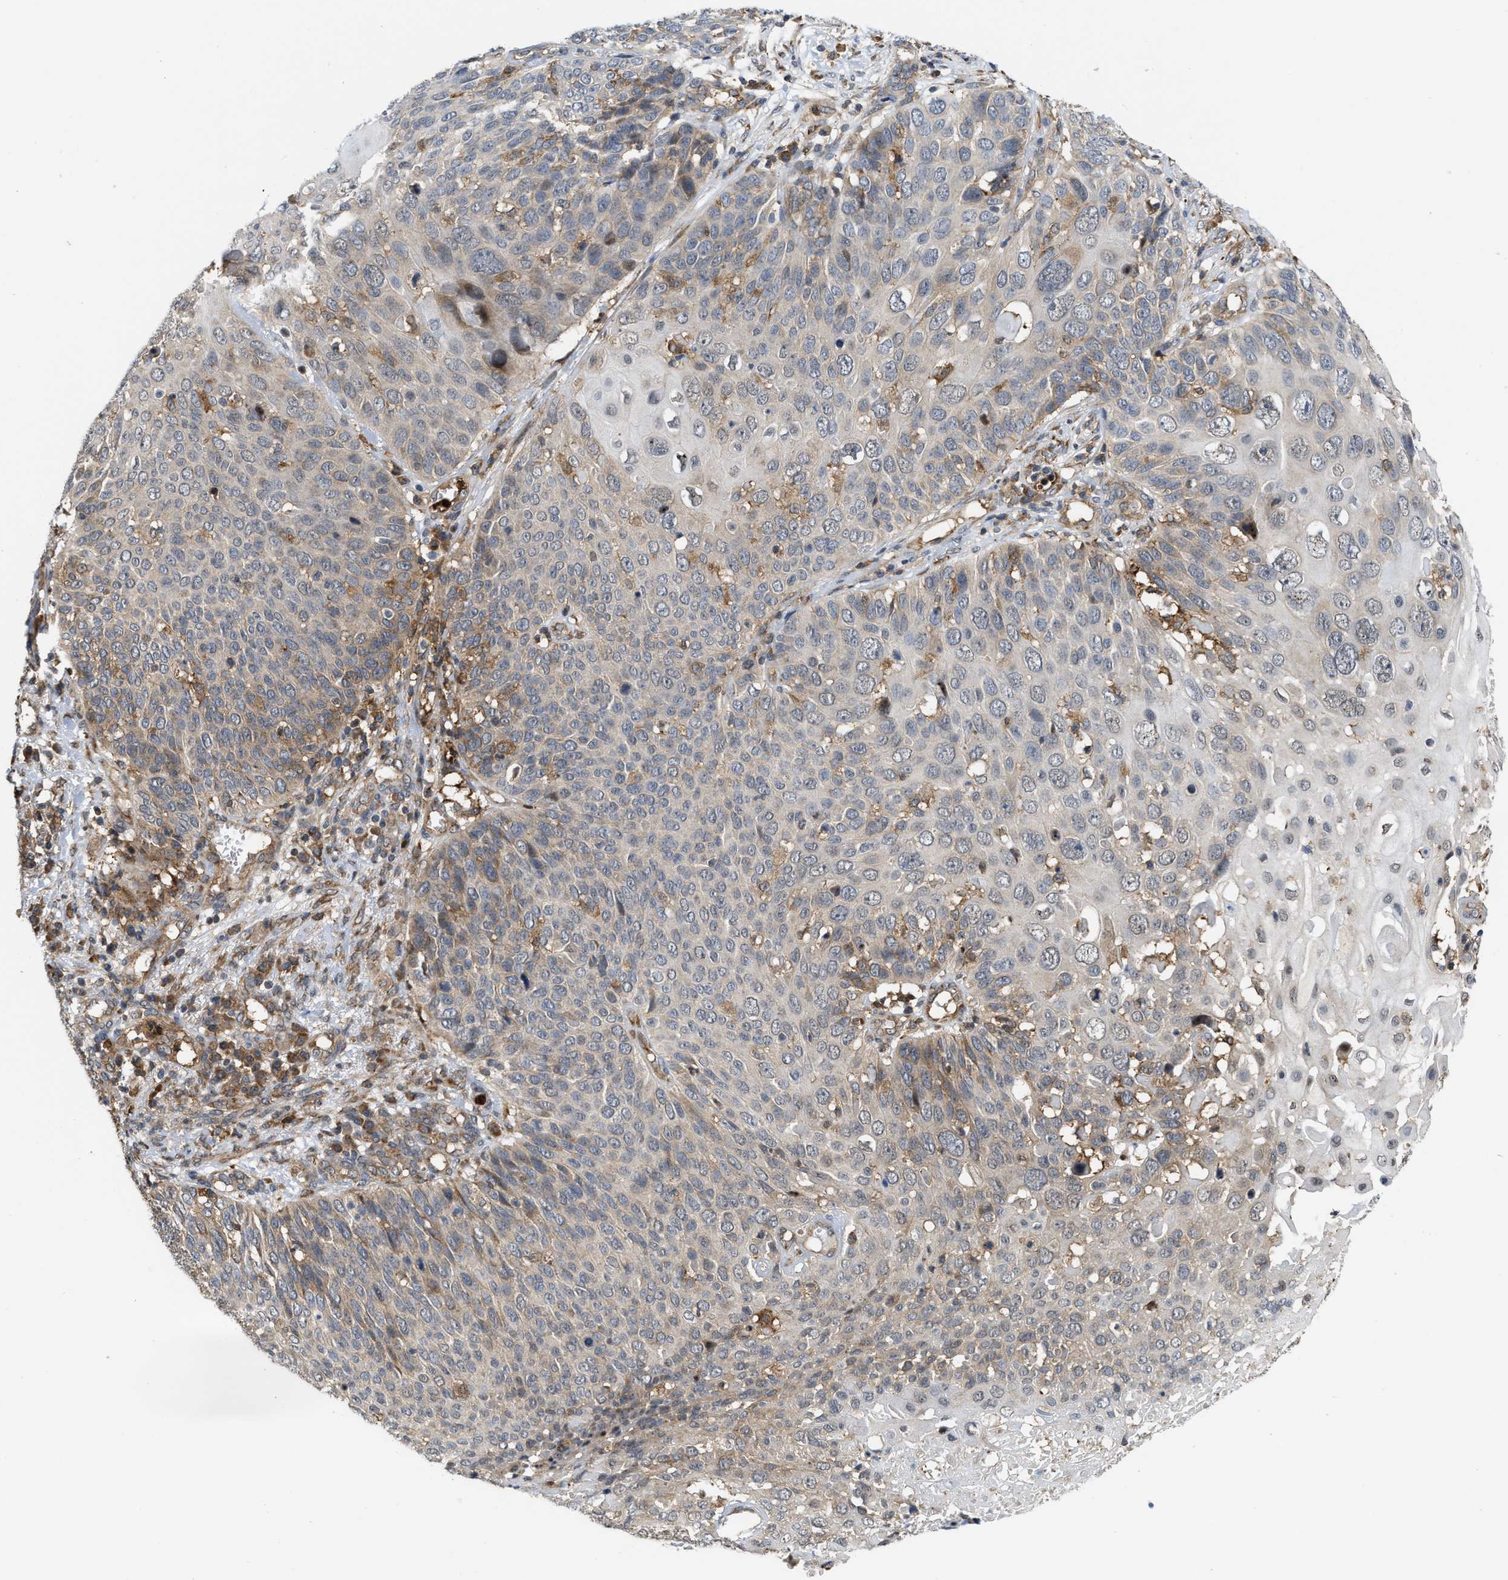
{"staining": {"intensity": "weak", "quantity": "25%-75%", "location": "cytoplasmic/membranous"}, "tissue": "cervical cancer", "cell_type": "Tumor cells", "image_type": "cancer", "snomed": [{"axis": "morphology", "description": "Squamous cell carcinoma, NOS"}, {"axis": "topography", "description": "Cervix"}], "caption": "This micrograph exhibits IHC staining of cervical squamous cell carcinoma, with low weak cytoplasmic/membranous expression in about 25%-75% of tumor cells.", "gene": "IQCE", "patient": {"sex": "female", "age": 74}}